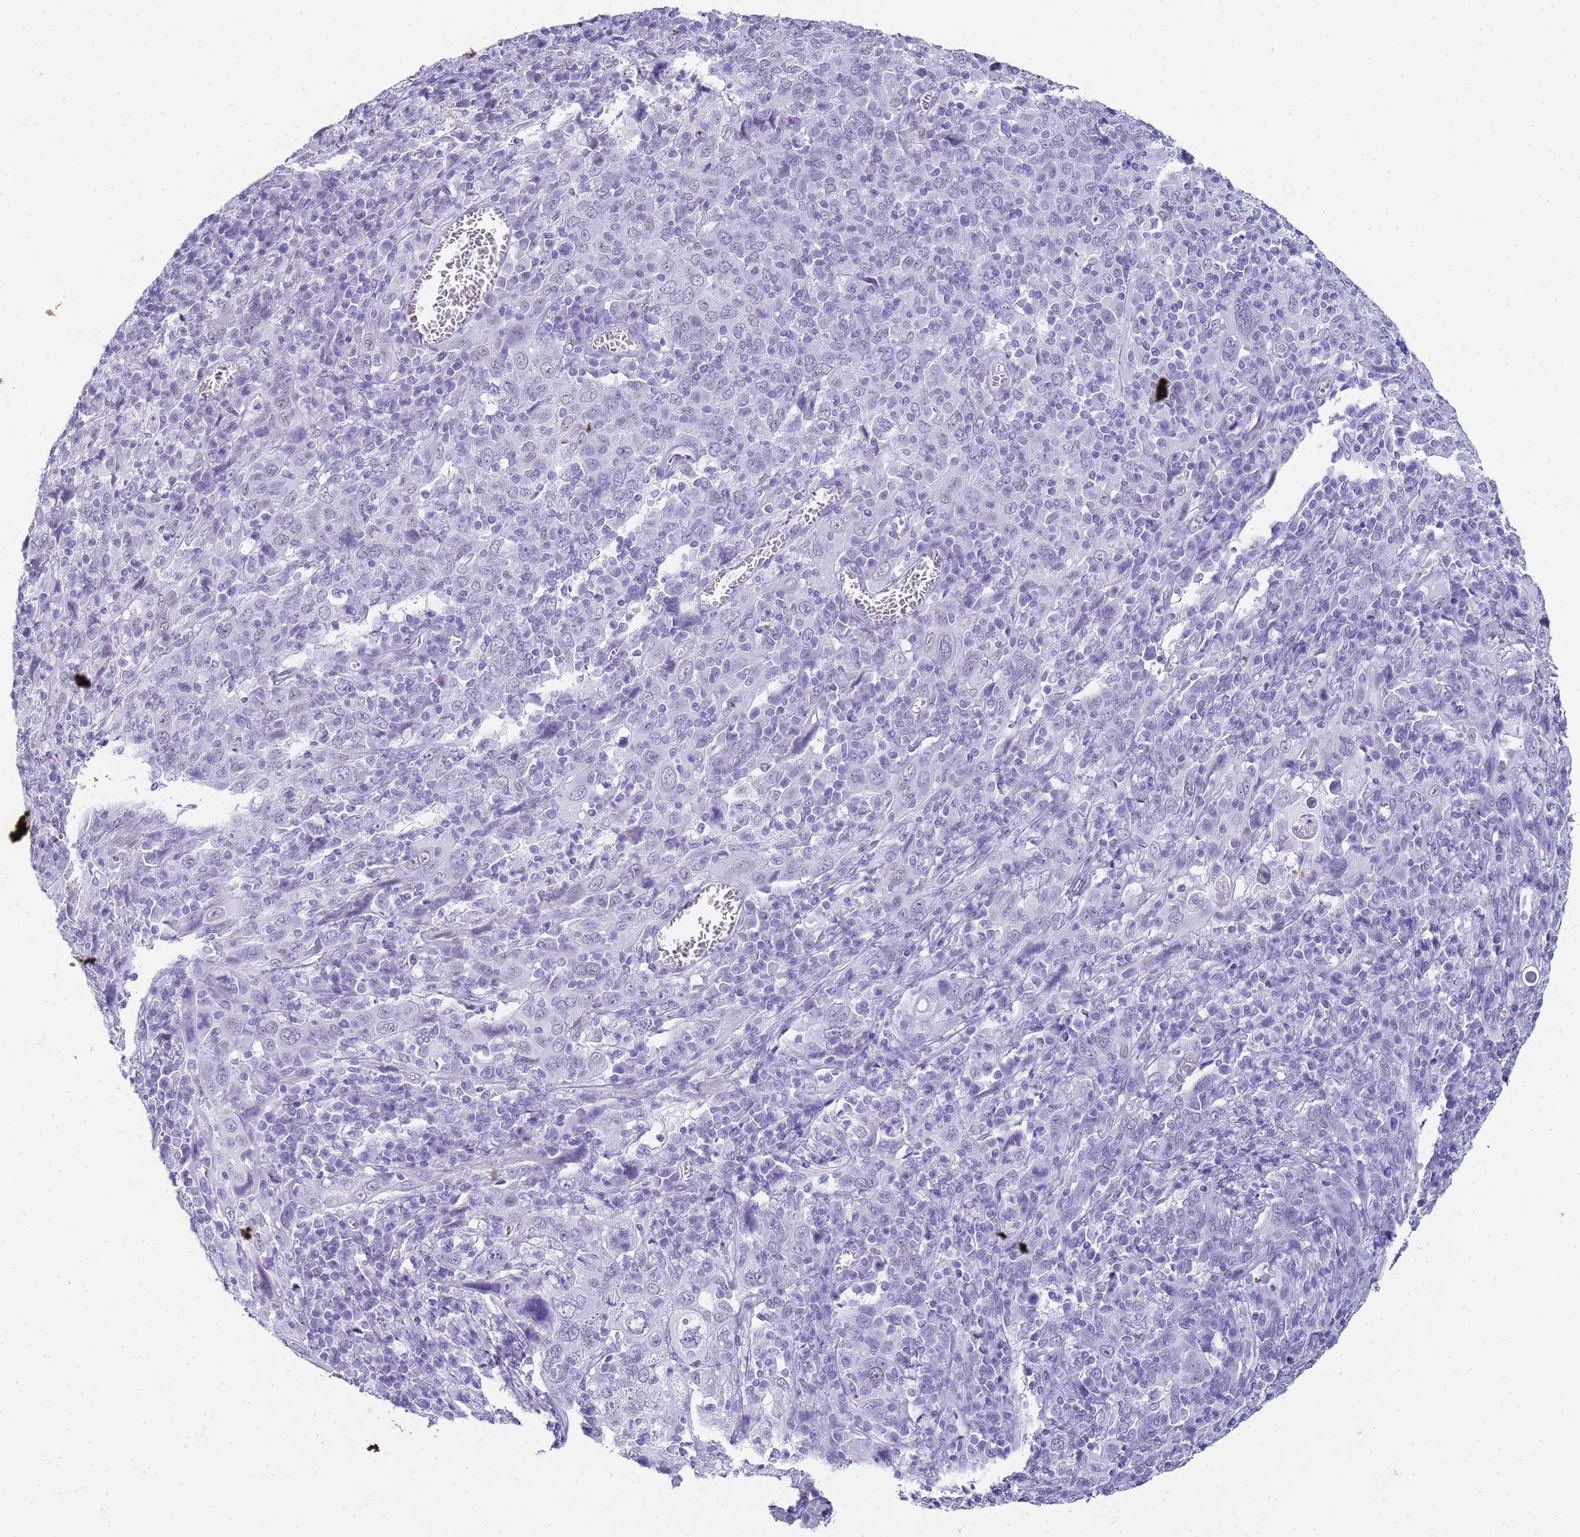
{"staining": {"intensity": "negative", "quantity": "none", "location": "none"}, "tissue": "cervical cancer", "cell_type": "Tumor cells", "image_type": "cancer", "snomed": [{"axis": "morphology", "description": "Squamous cell carcinoma, NOS"}, {"axis": "topography", "description": "Cervix"}], "caption": "A micrograph of cervical cancer (squamous cell carcinoma) stained for a protein reveals no brown staining in tumor cells.", "gene": "SLC7A9", "patient": {"sex": "female", "age": 46}}